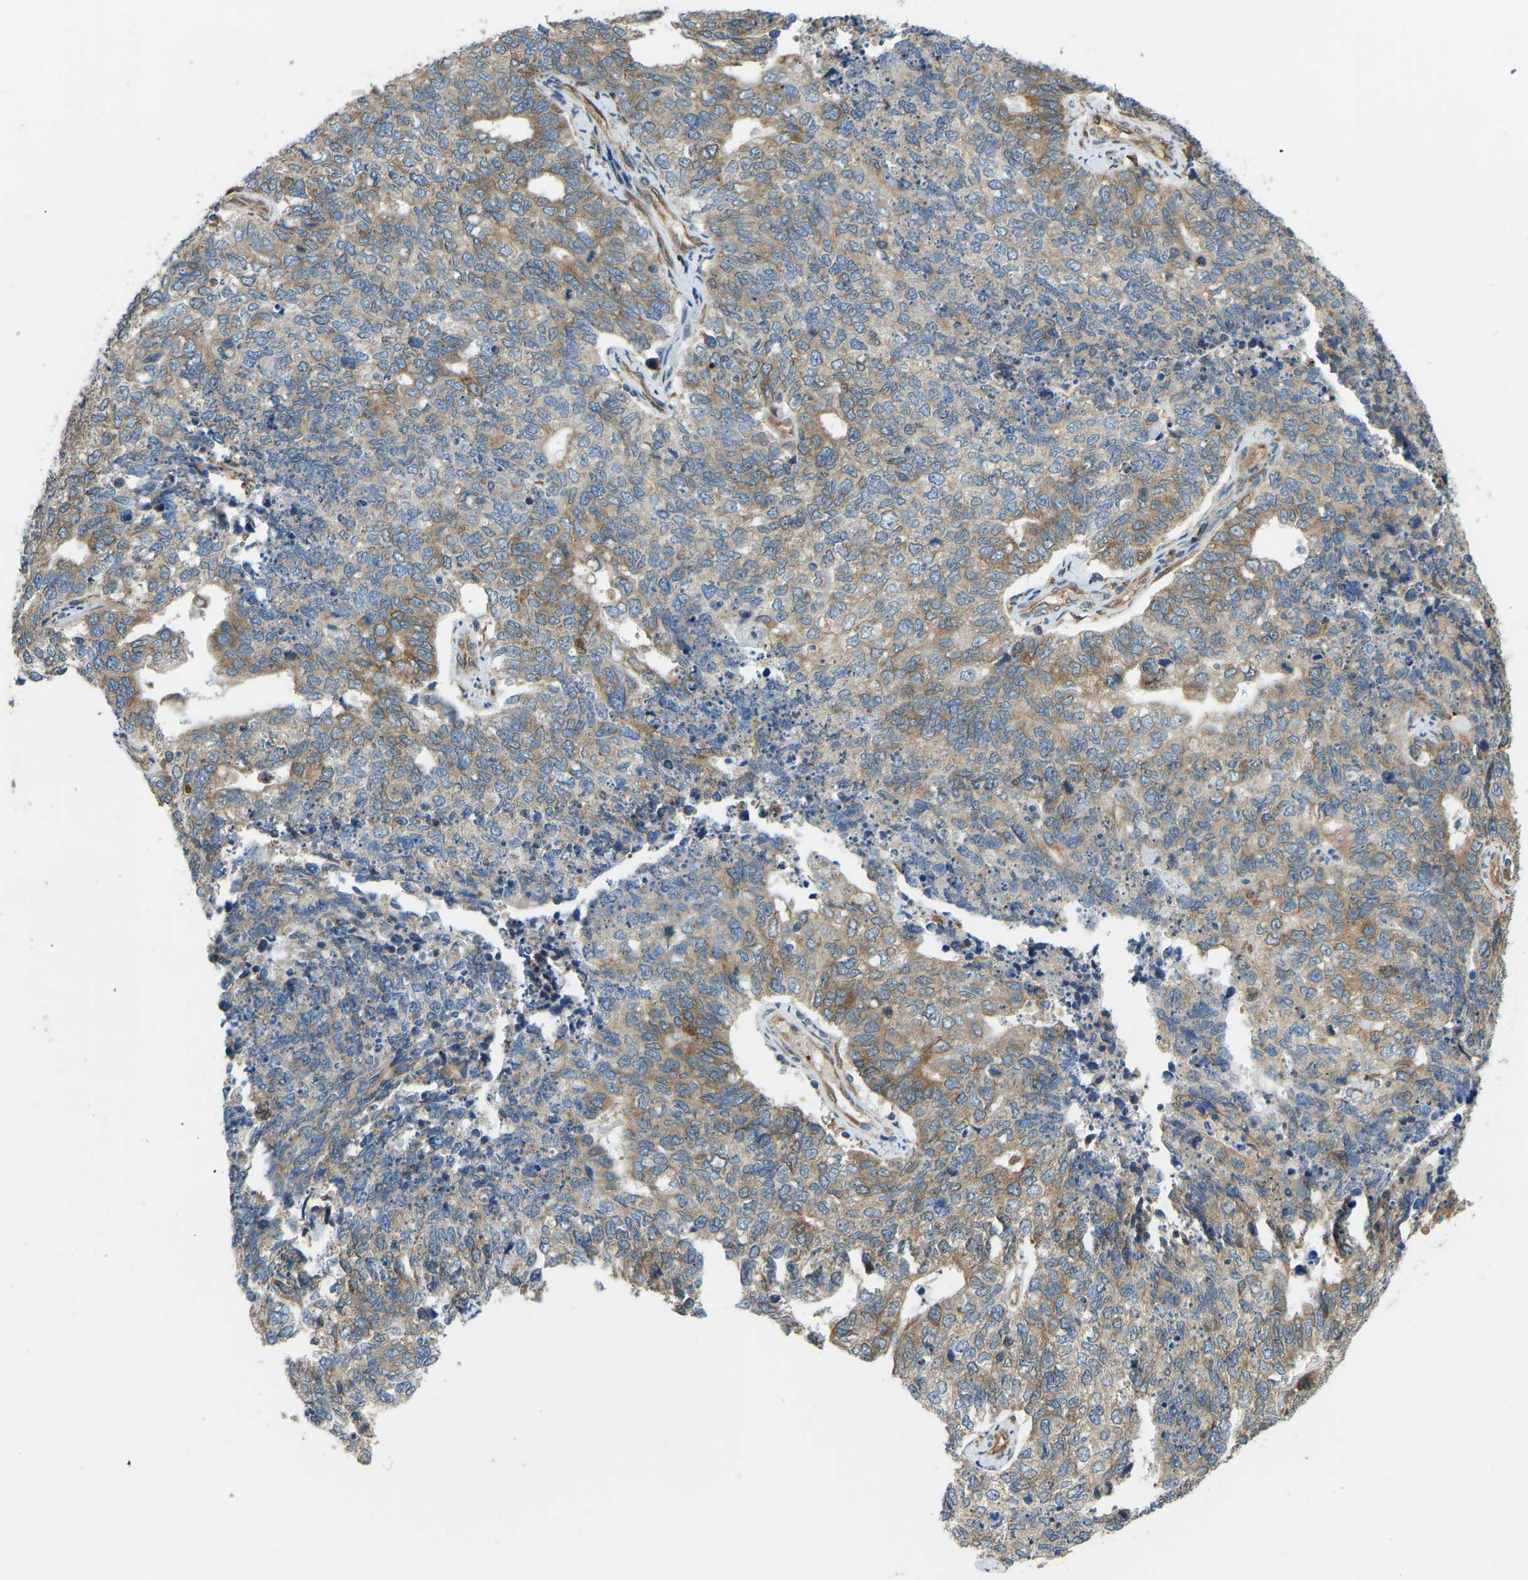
{"staining": {"intensity": "moderate", "quantity": "25%-75%", "location": "cytoplasmic/membranous"}, "tissue": "cervical cancer", "cell_type": "Tumor cells", "image_type": "cancer", "snomed": [{"axis": "morphology", "description": "Squamous cell carcinoma, NOS"}, {"axis": "topography", "description": "Cervix"}], "caption": "The photomicrograph reveals a brown stain indicating the presence of a protein in the cytoplasmic/membranous of tumor cells in cervical squamous cell carcinoma.", "gene": "OS9", "patient": {"sex": "female", "age": 63}}